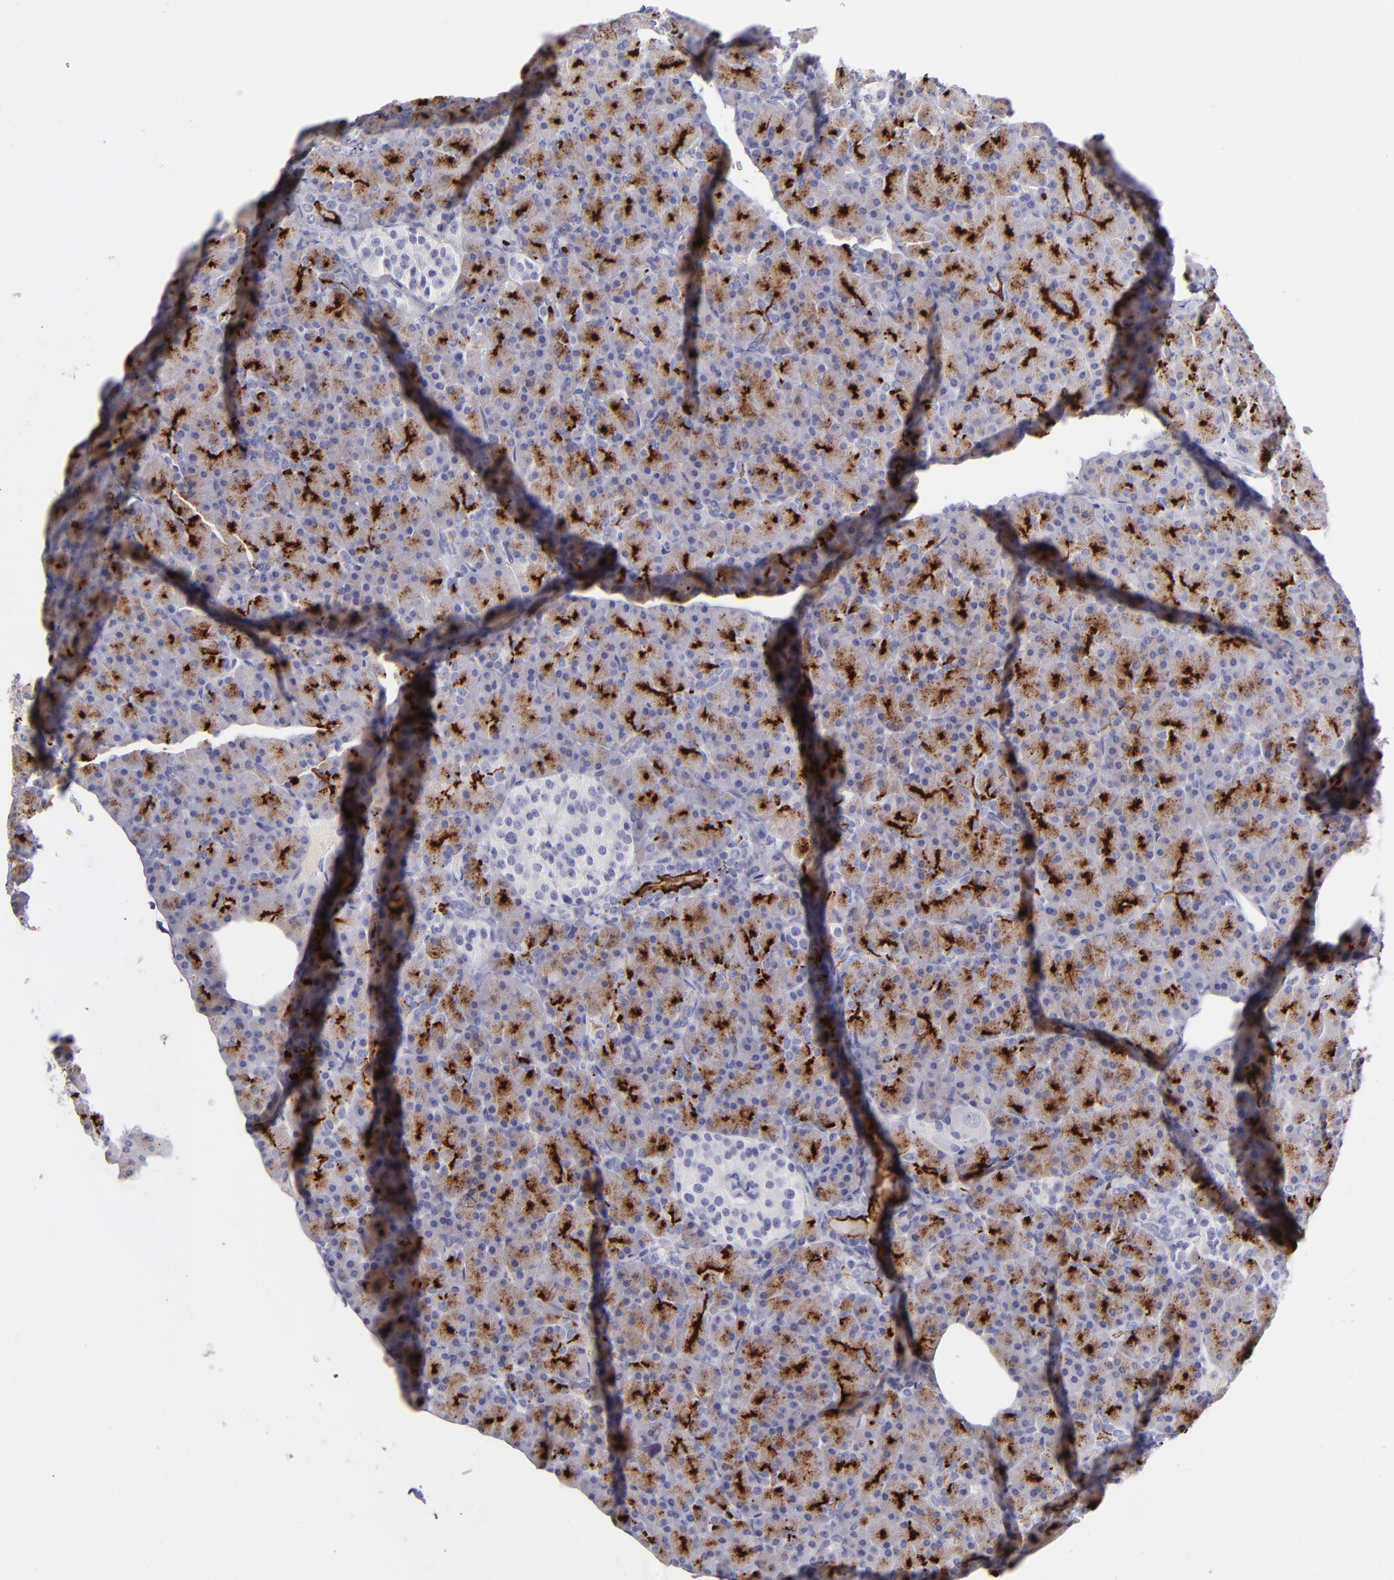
{"staining": {"intensity": "strong", "quantity": "25%-75%", "location": "cytoplasmic/membranous"}, "tissue": "pancreas", "cell_type": "Exocrine glandular cells", "image_type": "normal", "snomed": [{"axis": "morphology", "description": "Normal tissue, NOS"}, {"axis": "topography", "description": "Pancreas"}], "caption": "Protein expression analysis of unremarkable pancreas exhibits strong cytoplasmic/membranous staining in about 25%-75% of exocrine glandular cells.", "gene": "ANPEP", "patient": {"sex": "female", "age": 43}}